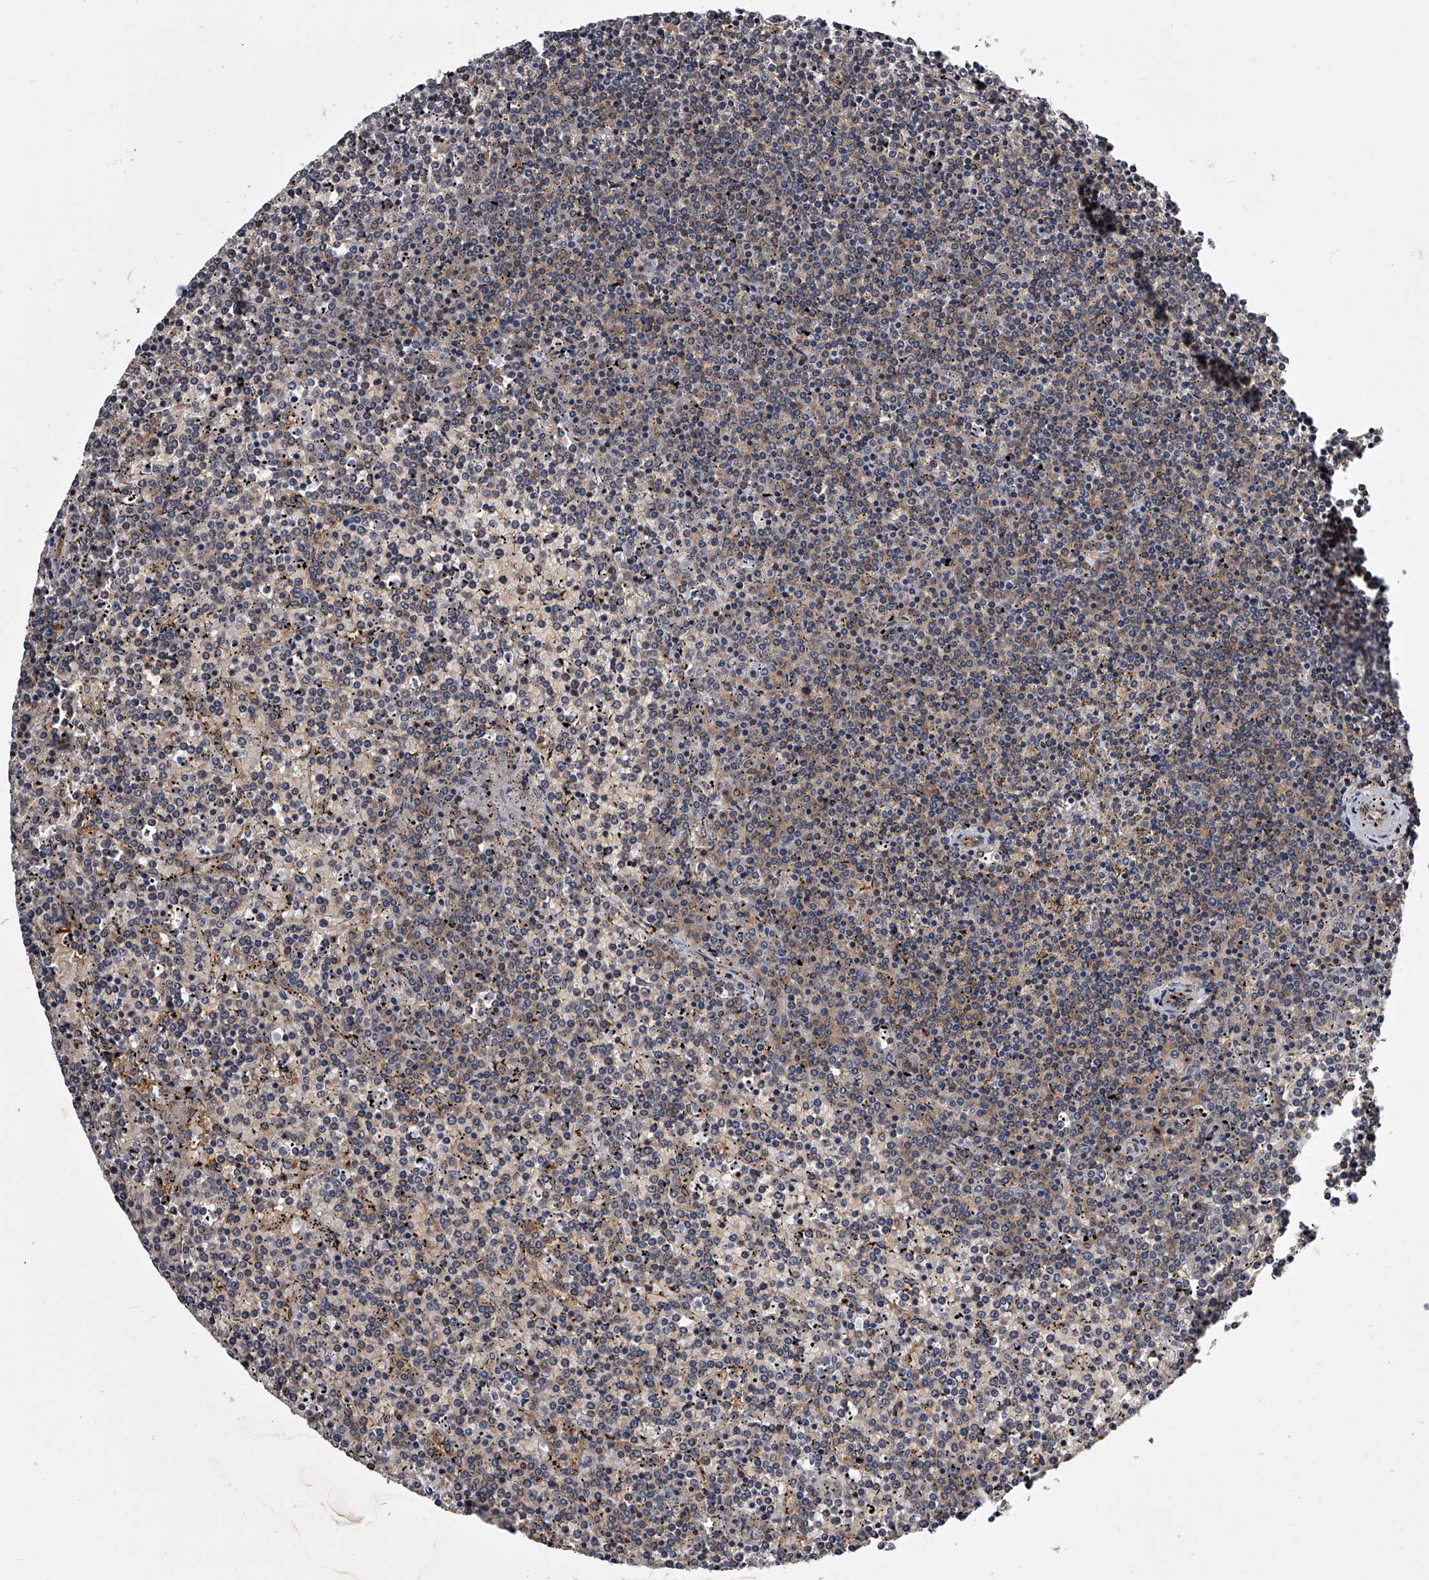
{"staining": {"intensity": "negative", "quantity": "none", "location": "none"}, "tissue": "lymphoma", "cell_type": "Tumor cells", "image_type": "cancer", "snomed": [{"axis": "morphology", "description": "Malignant lymphoma, non-Hodgkin's type, Low grade"}, {"axis": "topography", "description": "Spleen"}], "caption": "Human lymphoma stained for a protein using immunohistochemistry (IHC) demonstrates no staining in tumor cells.", "gene": "GAPVD1", "patient": {"sex": "female", "age": 19}}